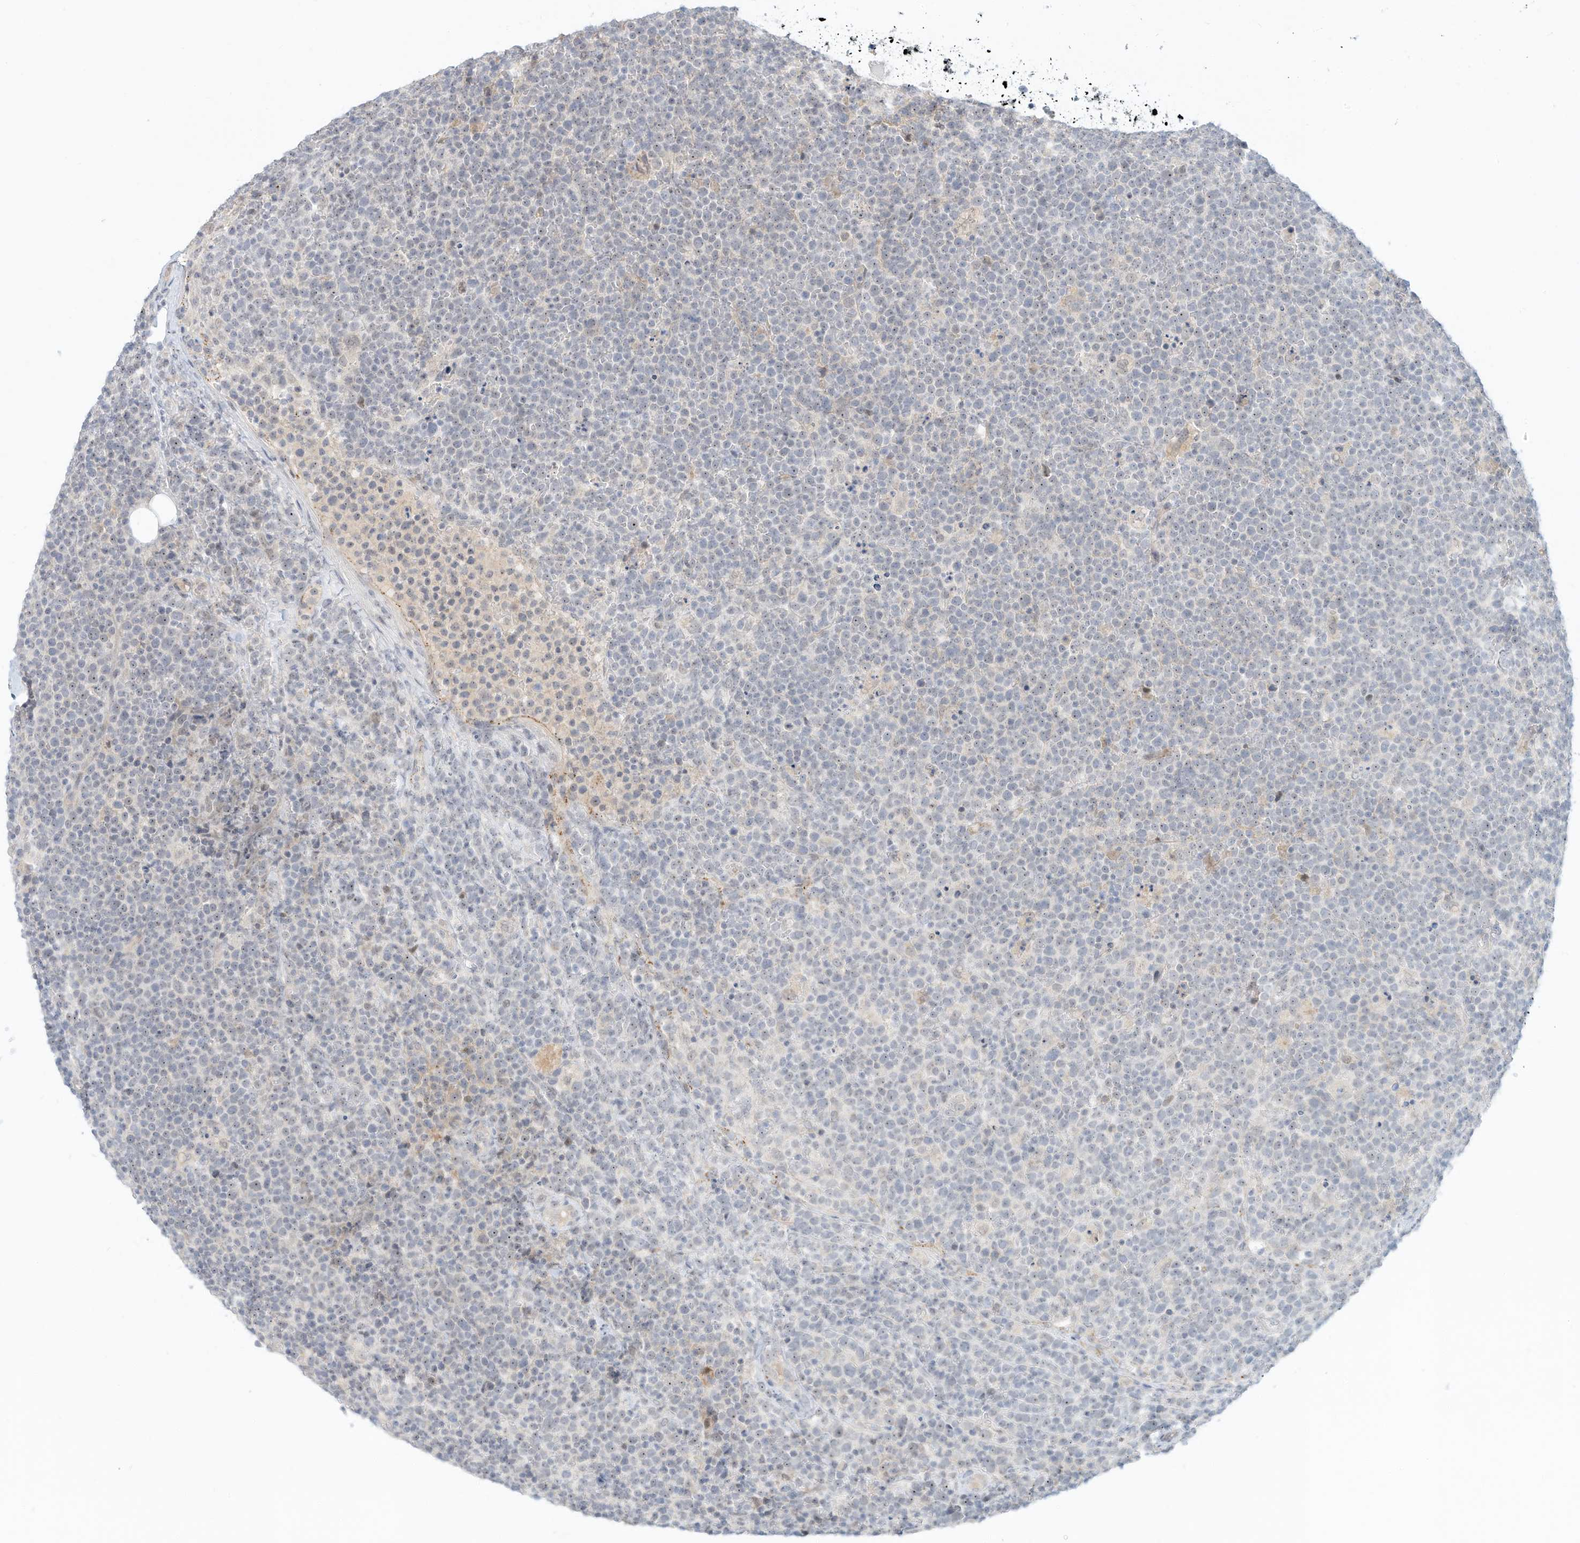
{"staining": {"intensity": "negative", "quantity": "none", "location": "none"}, "tissue": "lymphoma", "cell_type": "Tumor cells", "image_type": "cancer", "snomed": [{"axis": "morphology", "description": "Malignant lymphoma, non-Hodgkin's type, High grade"}, {"axis": "topography", "description": "Lymph node"}], "caption": "Tumor cells show no significant expression in lymphoma.", "gene": "PAK6", "patient": {"sex": "male", "age": 61}}